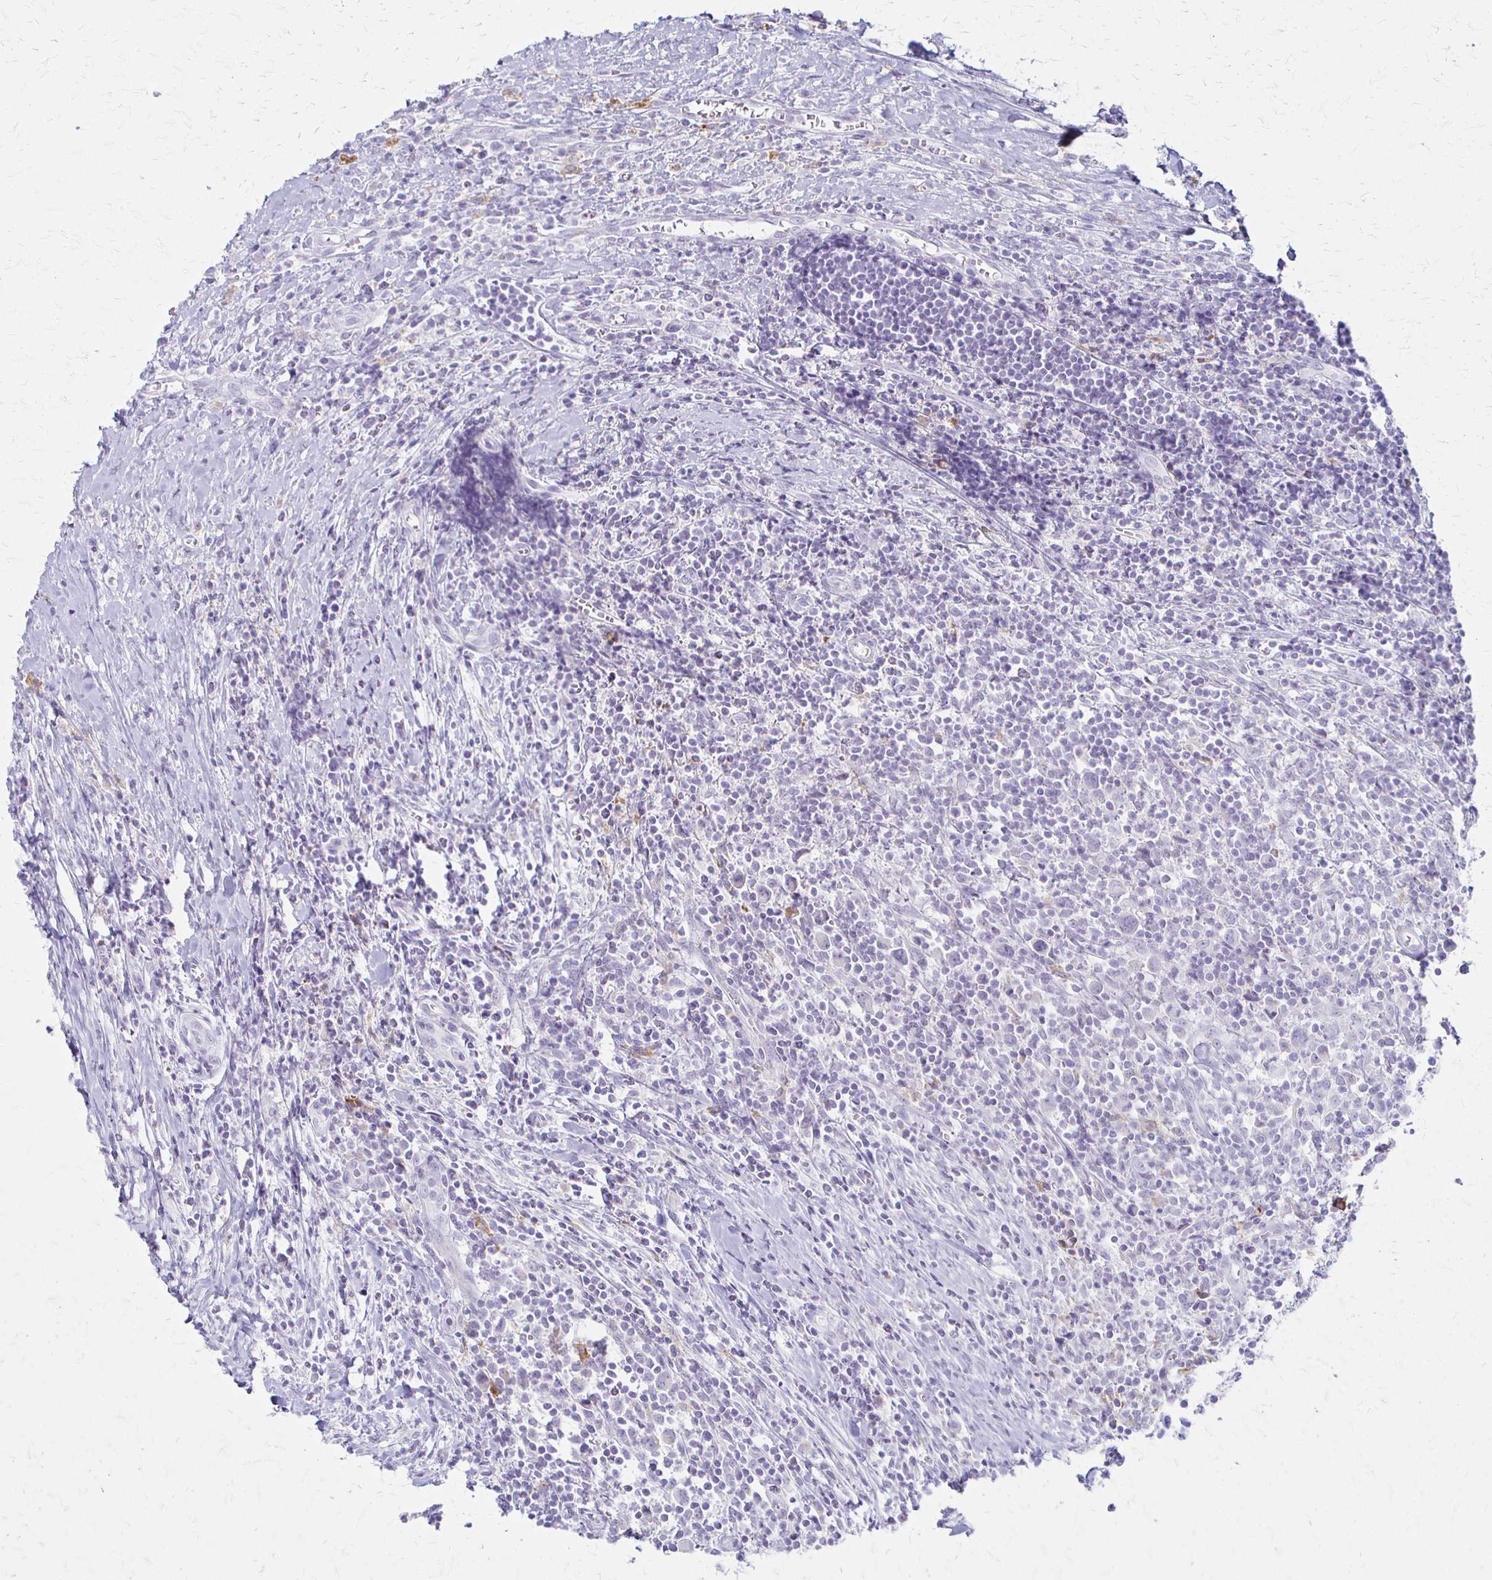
{"staining": {"intensity": "negative", "quantity": "none", "location": "none"}, "tissue": "lymphoma", "cell_type": "Tumor cells", "image_type": "cancer", "snomed": [{"axis": "morphology", "description": "Hodgkin's disease, NOS"}, {"axis": "topography", "description": "Thymus, NOS"}], "caption": "The immunohistochemistry (IHC) histopathology image has no significant staining in tumor cells of Hodgkin's disease tissue. (DAB immunohistochemistry (IHC) with hematoxylin counter stain).", "gene": "ACP5", "patient": {"sex": "female", "age": 17}}